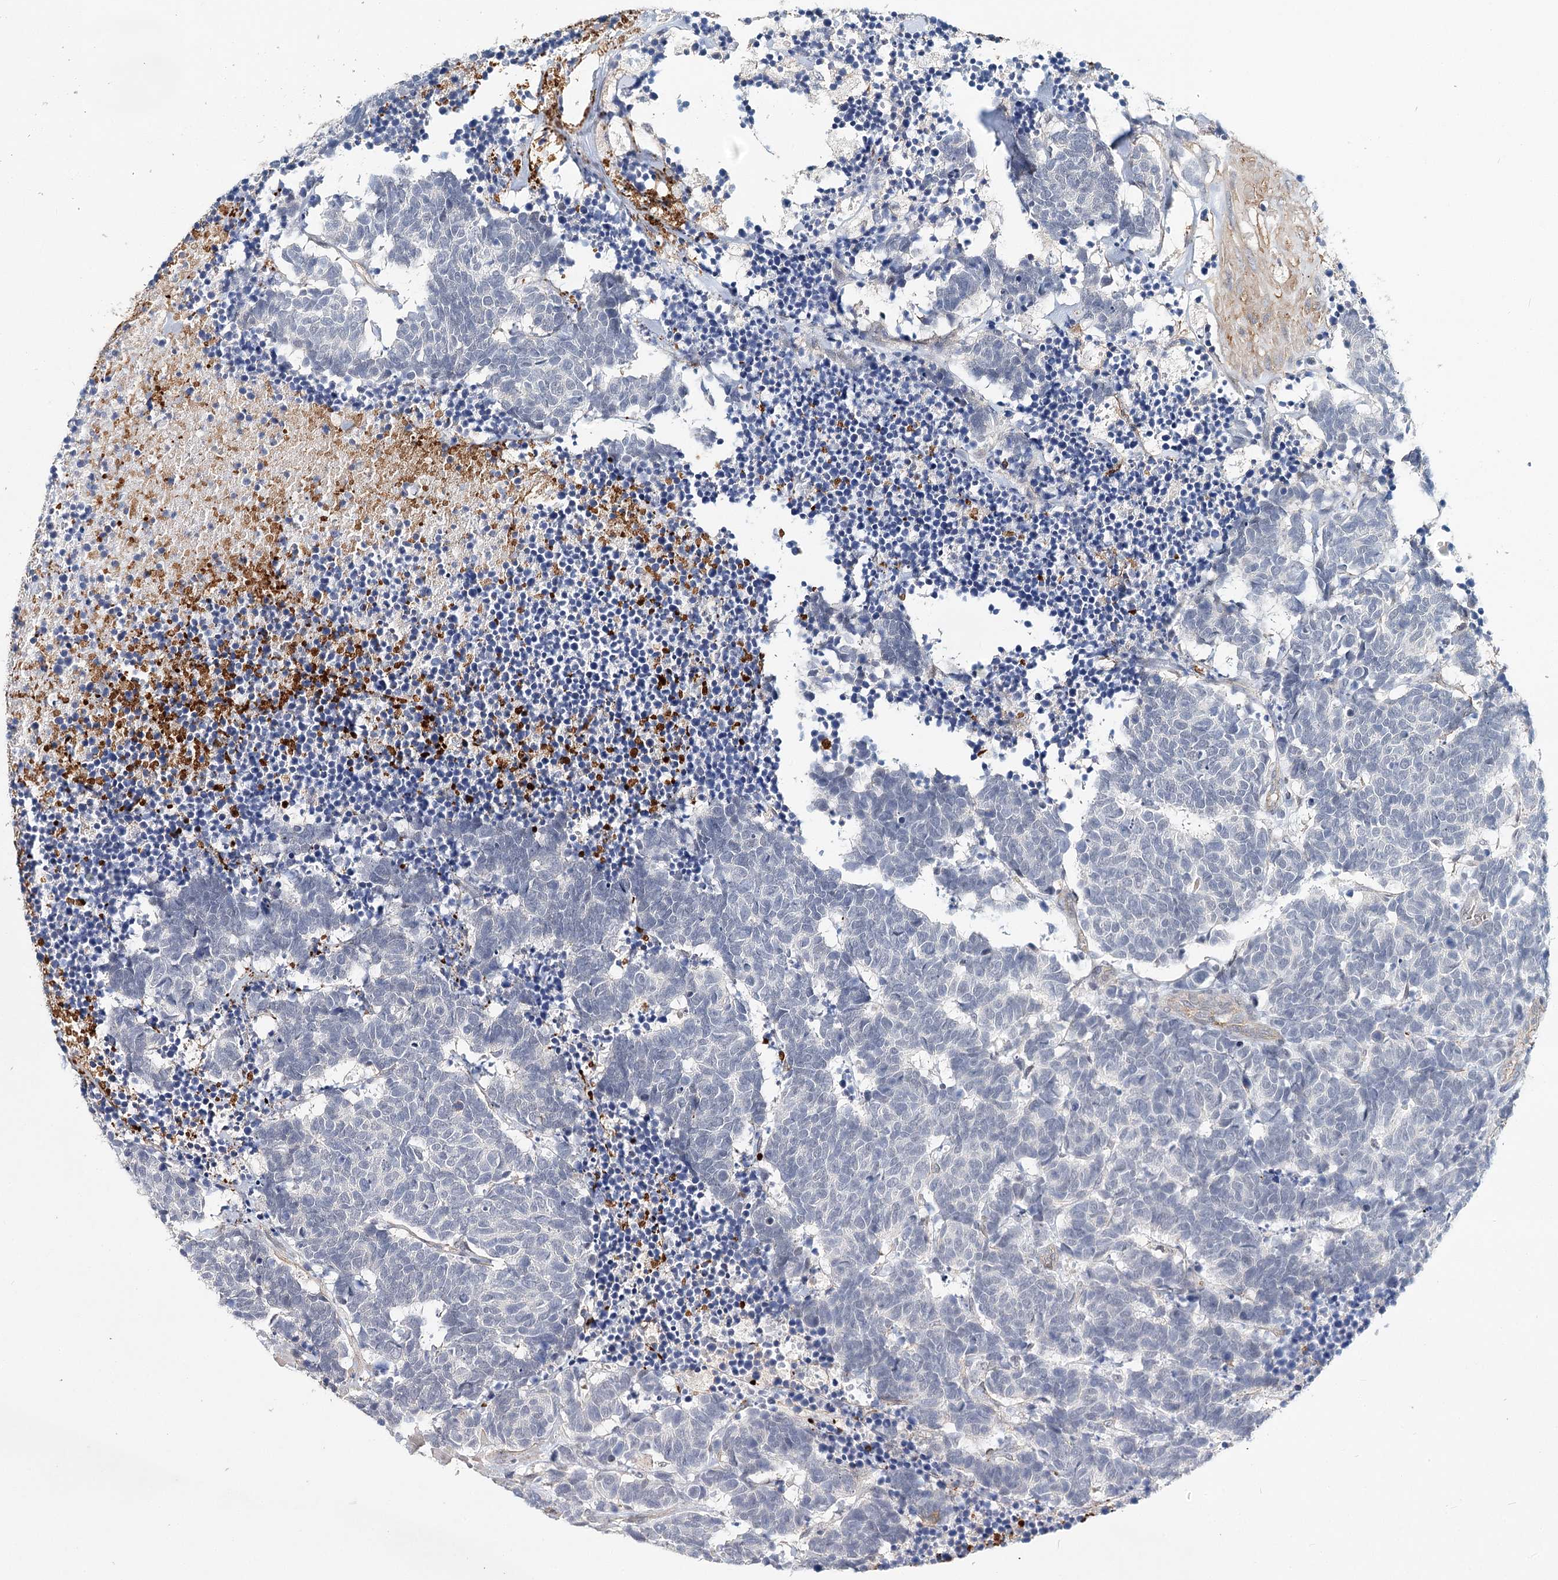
{"staining": {"intensity": "negative", "quantity": "none", "location": "none"}, "tissue": "carcinoid", "cell_type": "Tumor cells", "image_type": "cancer", "snomed": [{"axis": "morphology", "description": "Carcinoma, NOS"}, {"axis": "morphology", "description": "Carcinoid, malignant, NOS"}, {"axis": "topography", "description": "Urinary bladder"}], "caption": "Immunohistochemistry (IHC) micrograph of neoplastic tissue: human carcinoma stained with DAB shows no significant protein expression in tumor cells.", "gene": "TMEM218", "patient": {"sex": "male", "age": 57}}